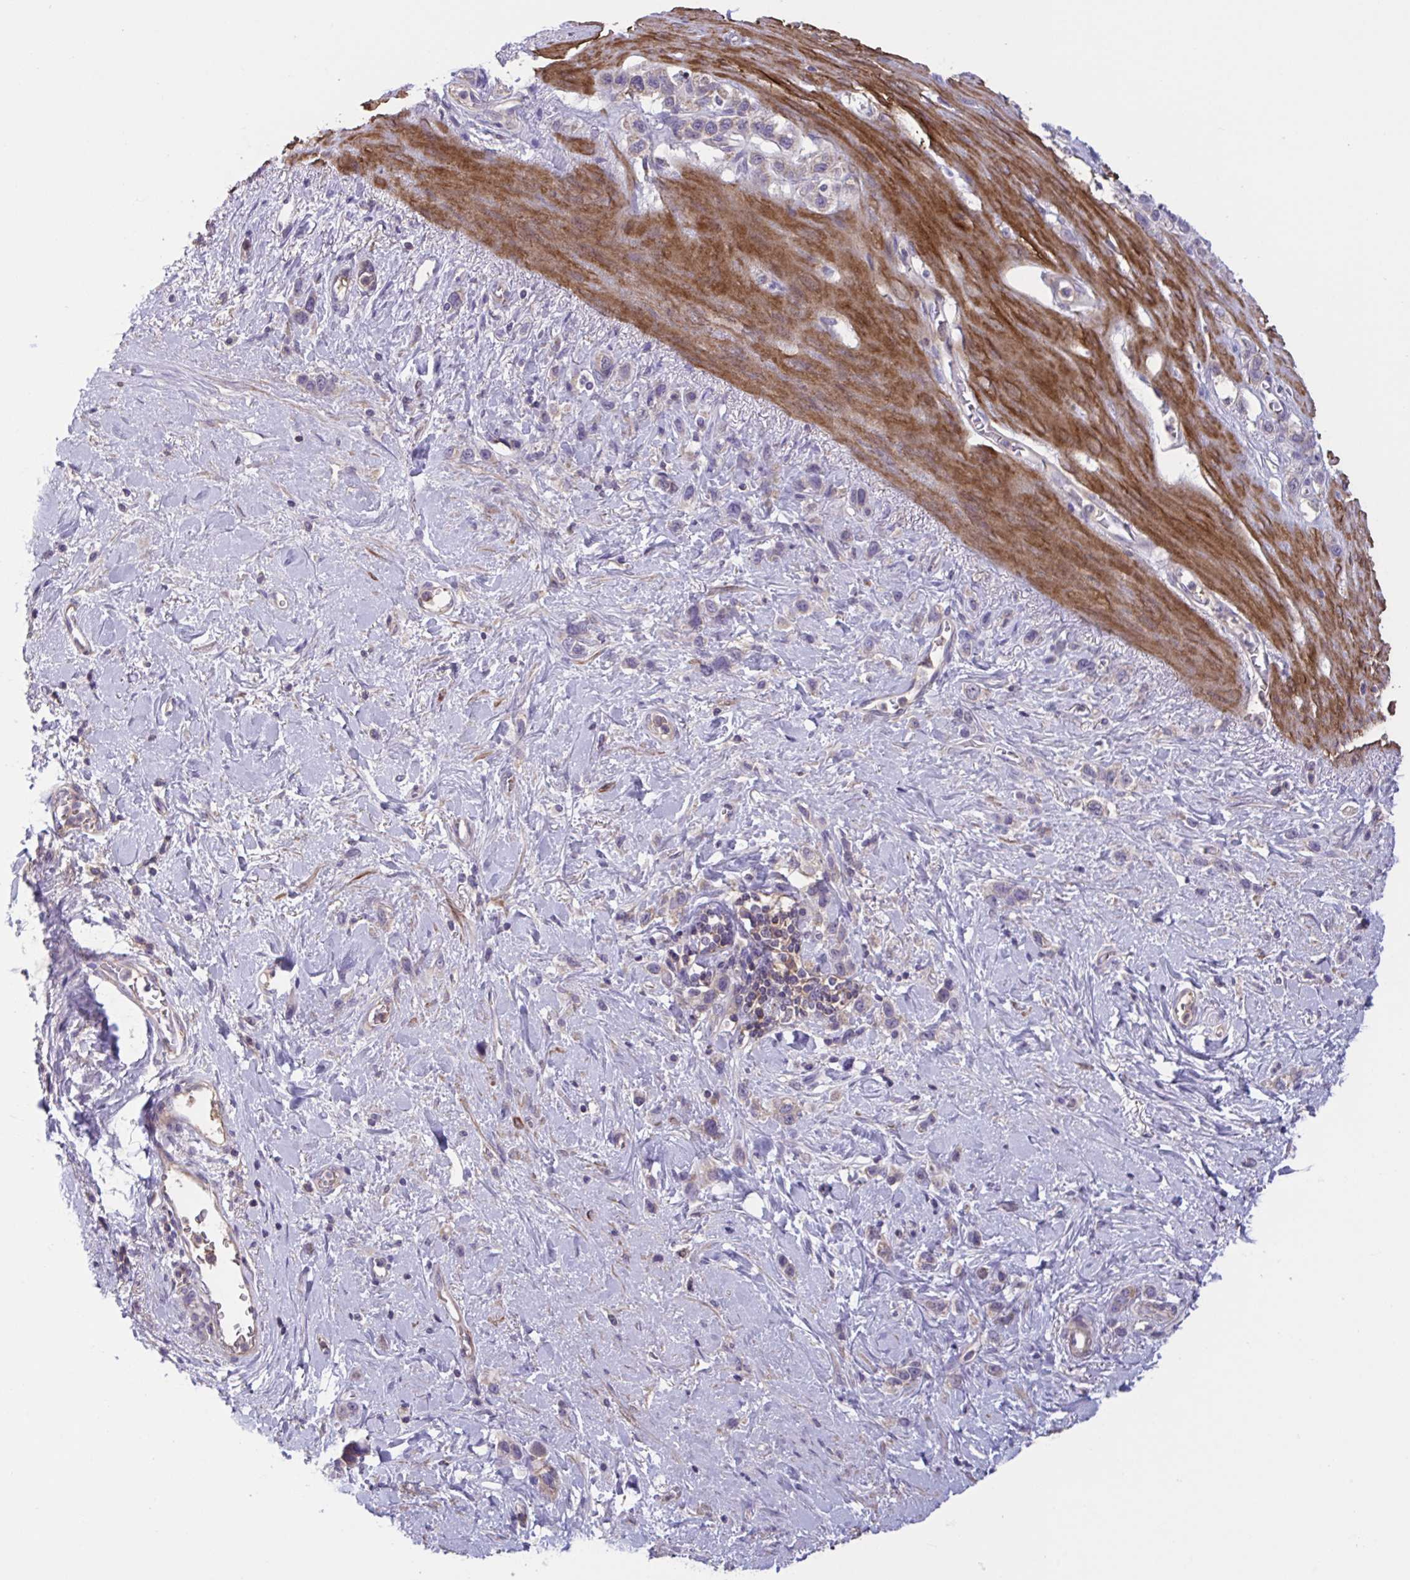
{"staining": {"intensity": "weak", "quantity": "<25%", "location": "cytoplasmic/membranous"}, "tissue": "stomach cancer", "cell_type": "Tumor cells", "image_type": "cancer", "snomed": [{"axis": "morphology", "description": "Adenocarcinoma, NOS"}, {"axis": "topography", "description": "Stomach"}], "caption": "An IHC histopathology image of stomach cancer is shown. There is no staining in tumor cells of stomach cancer.", "gene": "WNT9B", "patient": {"sex": "female", "age": 65}}